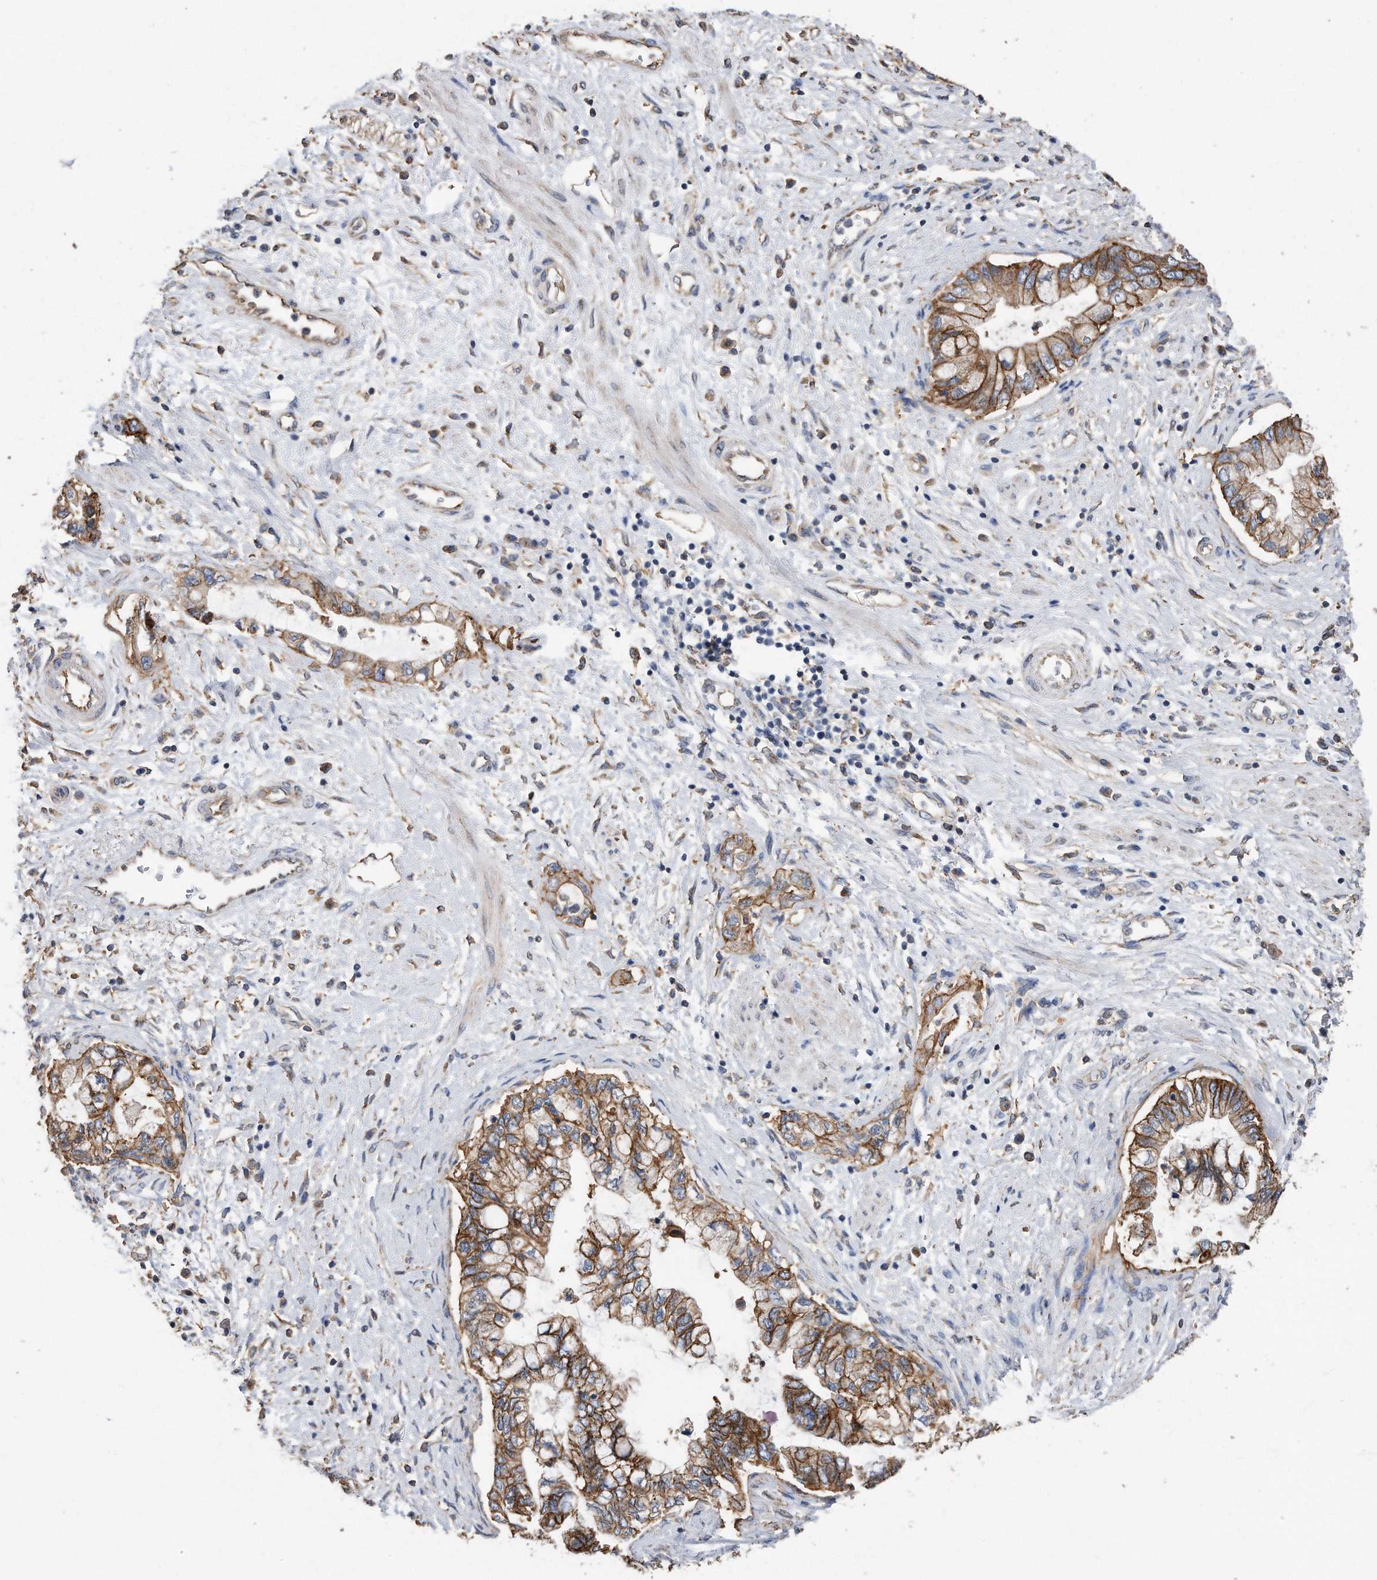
{"staining": {"intensity": "moderate", "quantity": ">75%", "location": "cytoplasmic/membranous"}, "tissue": "pancreatic cancer", "cell_type": "Tumor cells", "image_type": "cancer", "snomed": [{"axis": "morphology", "description": "Adenocarcinoma, NOS"}, {"axis": "topography", "description": "Pancreas"}], "caption": "IHC staining of adenocarcinoma (pancreatic), which exhibits medium levels of moderate cytoplasmic/membranous positivity in about >75% of tumor cells indicating moderate cytoplasmic/membranous protein expression. The staining was performed using DAB (3,3'-diaminobenzidine) (brown) for protein detection and nuclei were counterstained in hematoxylin (blue).", "gene": "CDCP1", "patient": {"sex": "female", "age": 73}}